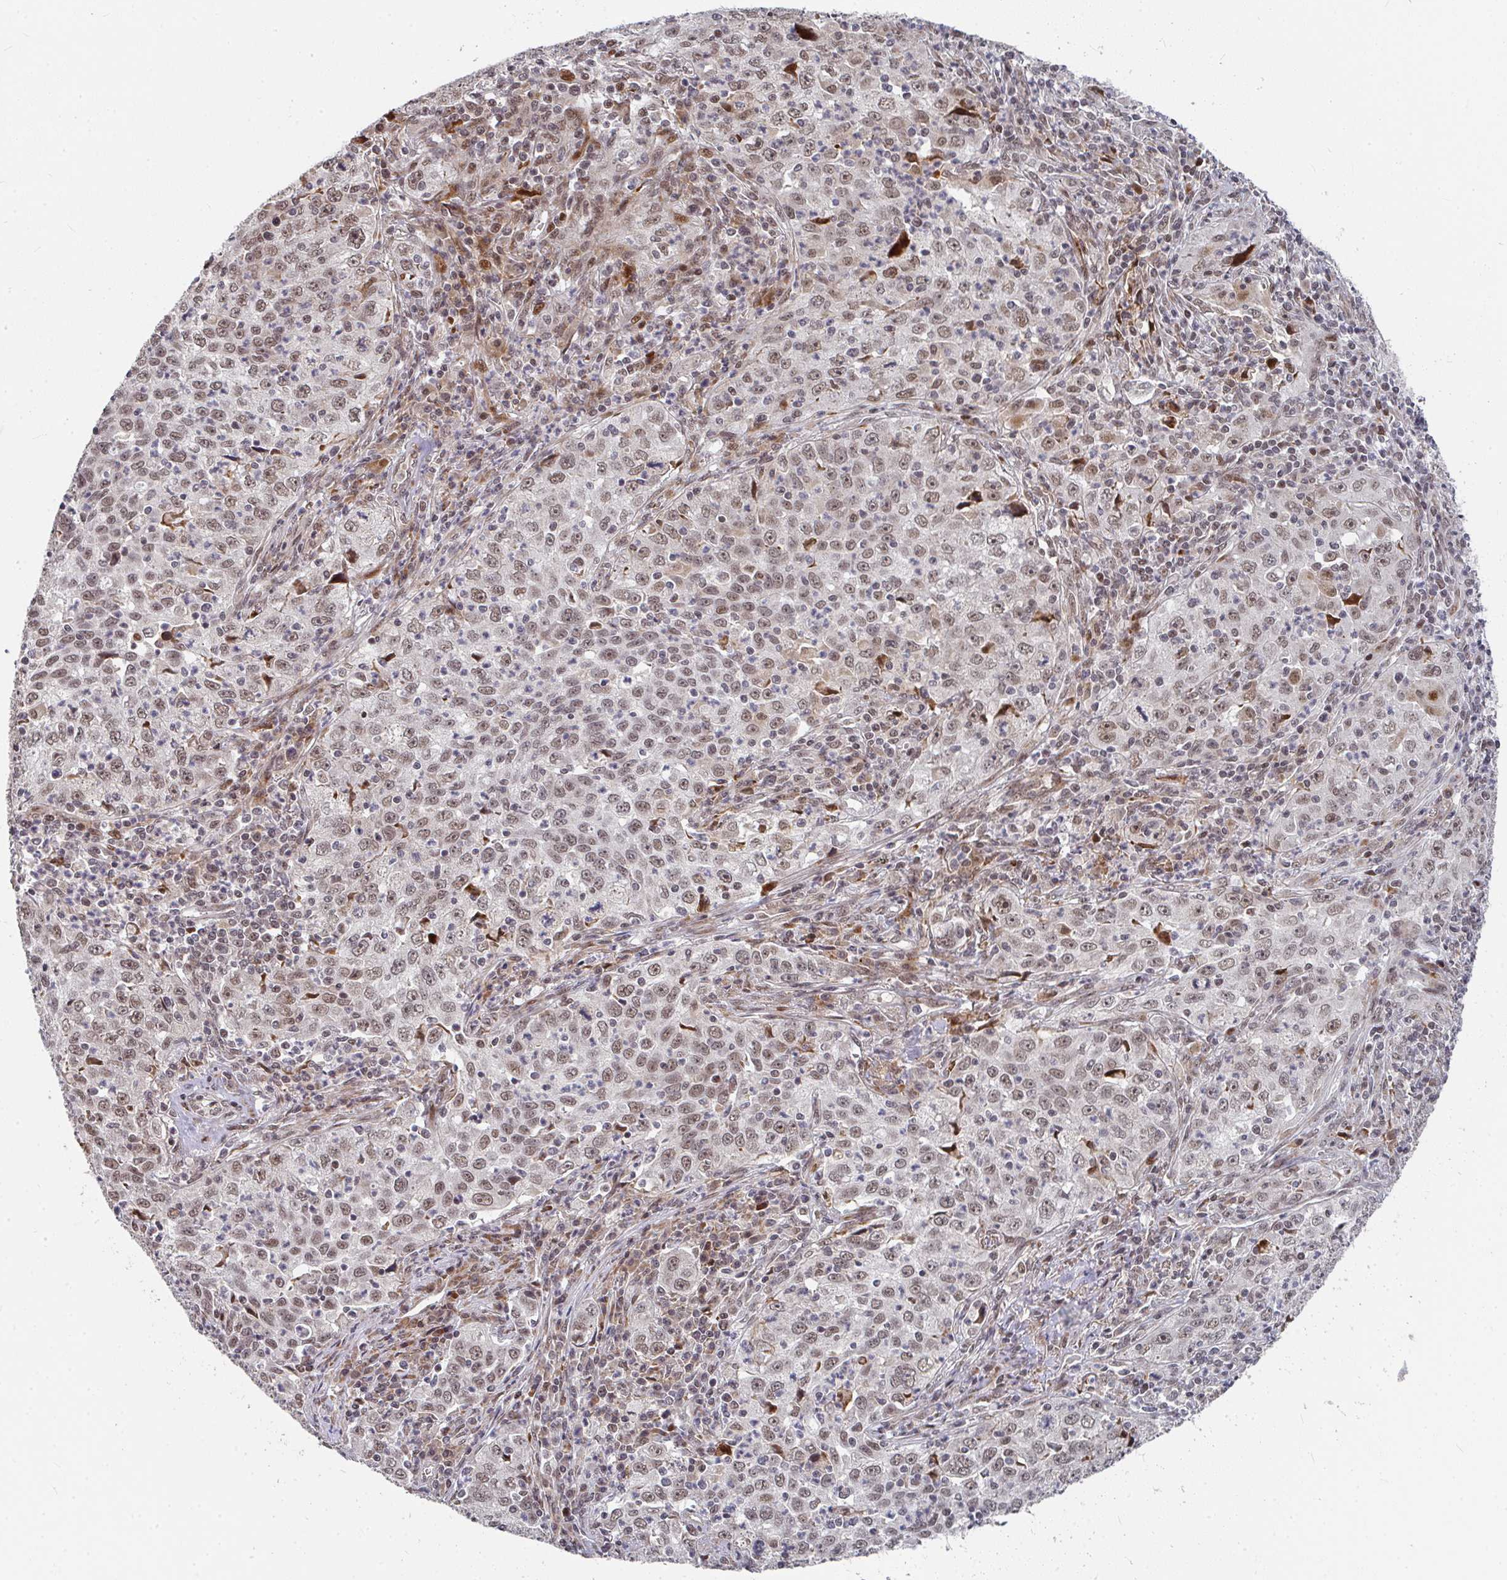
{"staining": {"intensity": "moderate", "quantity": ">75%", "location": "nuclear"}, "tissue": "lung cancer", "cell_type": "Tumor cells", "image_type": "cancer", "snomed": [{"axis": "morphology", "description": "Squamous cell carcinoma, NOS"}, {"axis": "topography", "description": "Lung"}], "caption": "Lung cancer (squamous cell carcinoma) tissue exhibits moderate nuclear expression in about >75% of tumor cells", "gene": "RBBP5", "patient": {"sex": "male", "age": 71}}